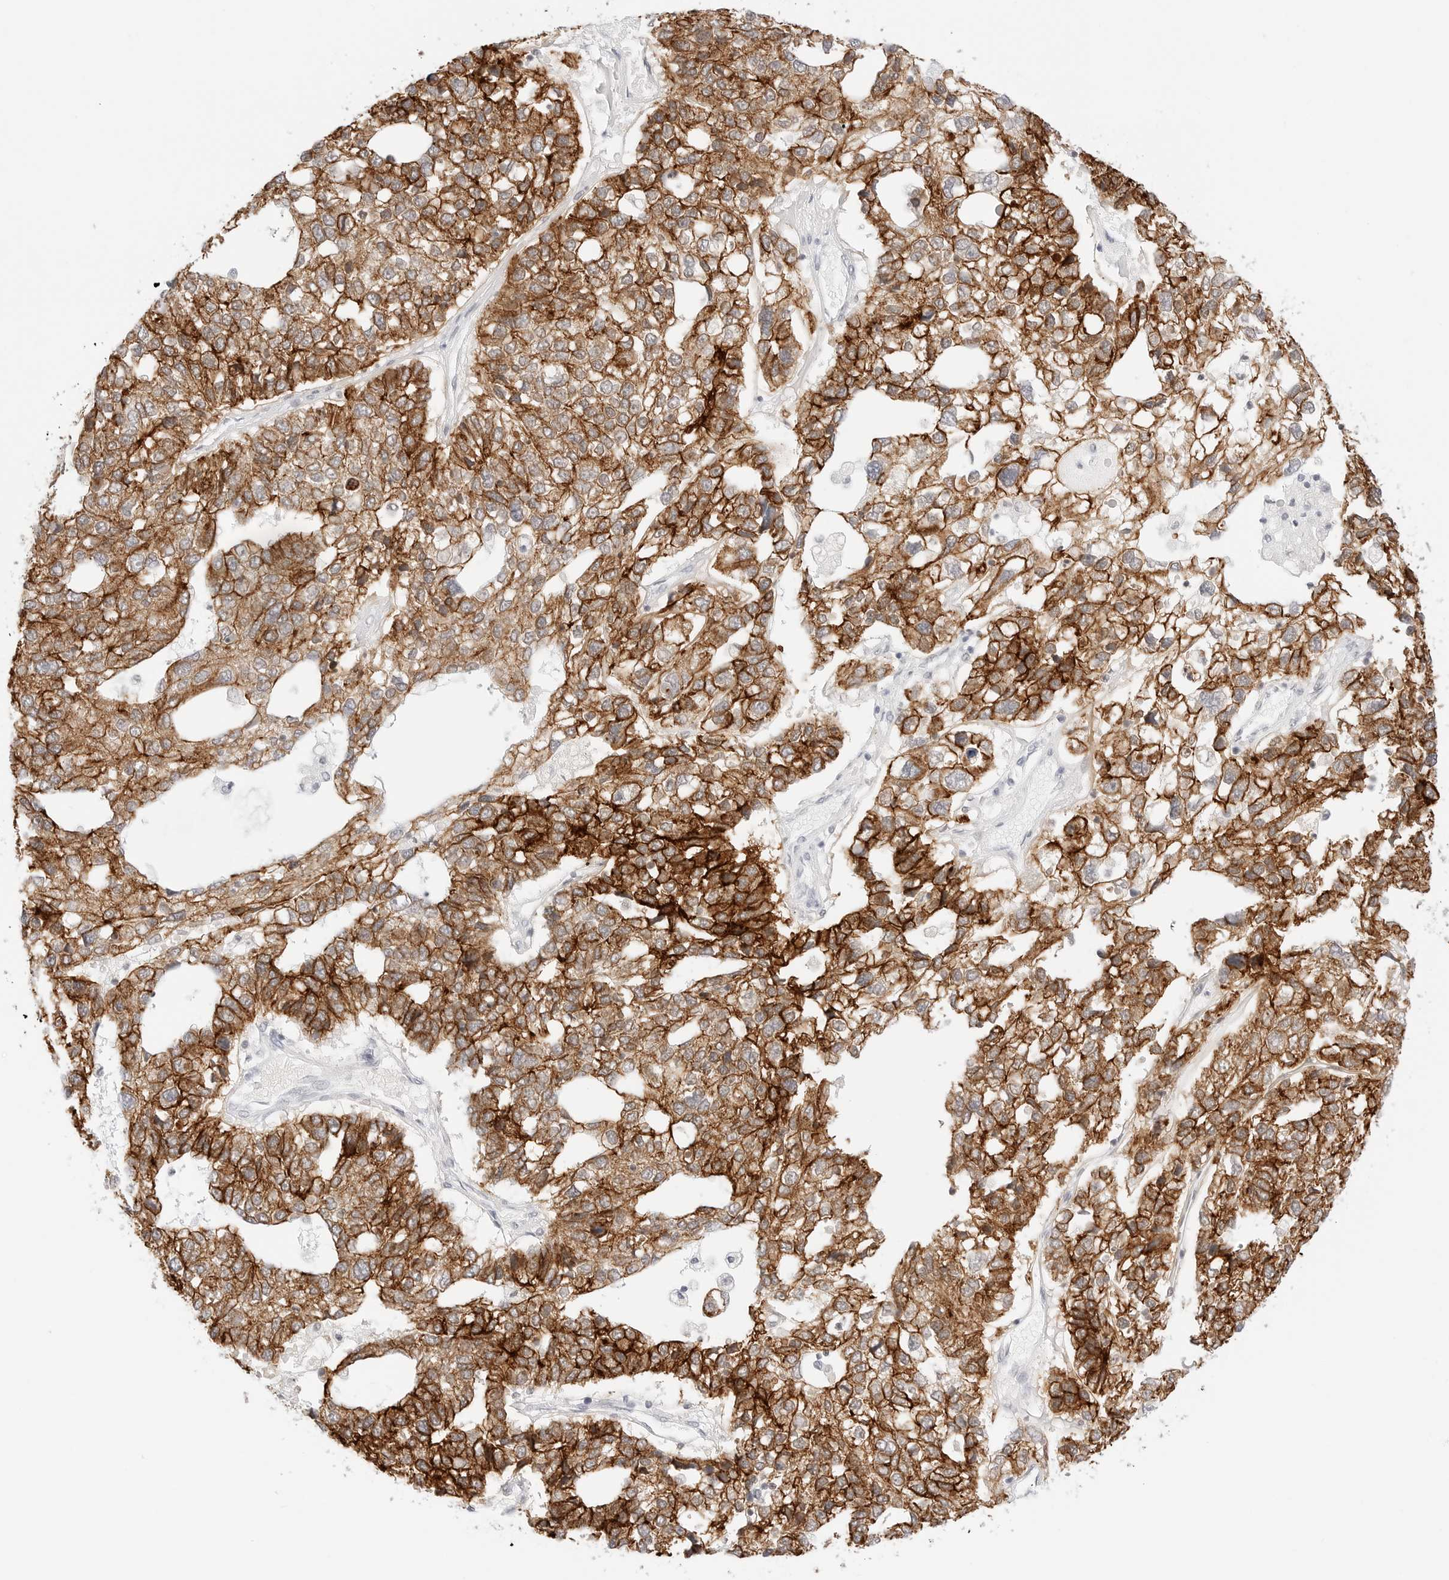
{"staining": {"intensity": "strong", "quantity": ">75%", "location": "cytoplasmic/membranous"}, "tissue": "pancreatic cancer", "cell_type": "Tumor cells", "image_type": "cancer", "snomed": [{"axis": "morphology", "description": "Adenocarcinoma, NOS"}, {"axis": "topography", "description": "Pancreas"}], "caption": "Immunohistochemistry (DAB) staining of human adenocarcinoma (pancreatic) shows strong cytoplasmic/membranous protein expression in approximately >75% of tumor cells.", "gene": "CDH1", "patient": {"sex": "female", "age": 61}}